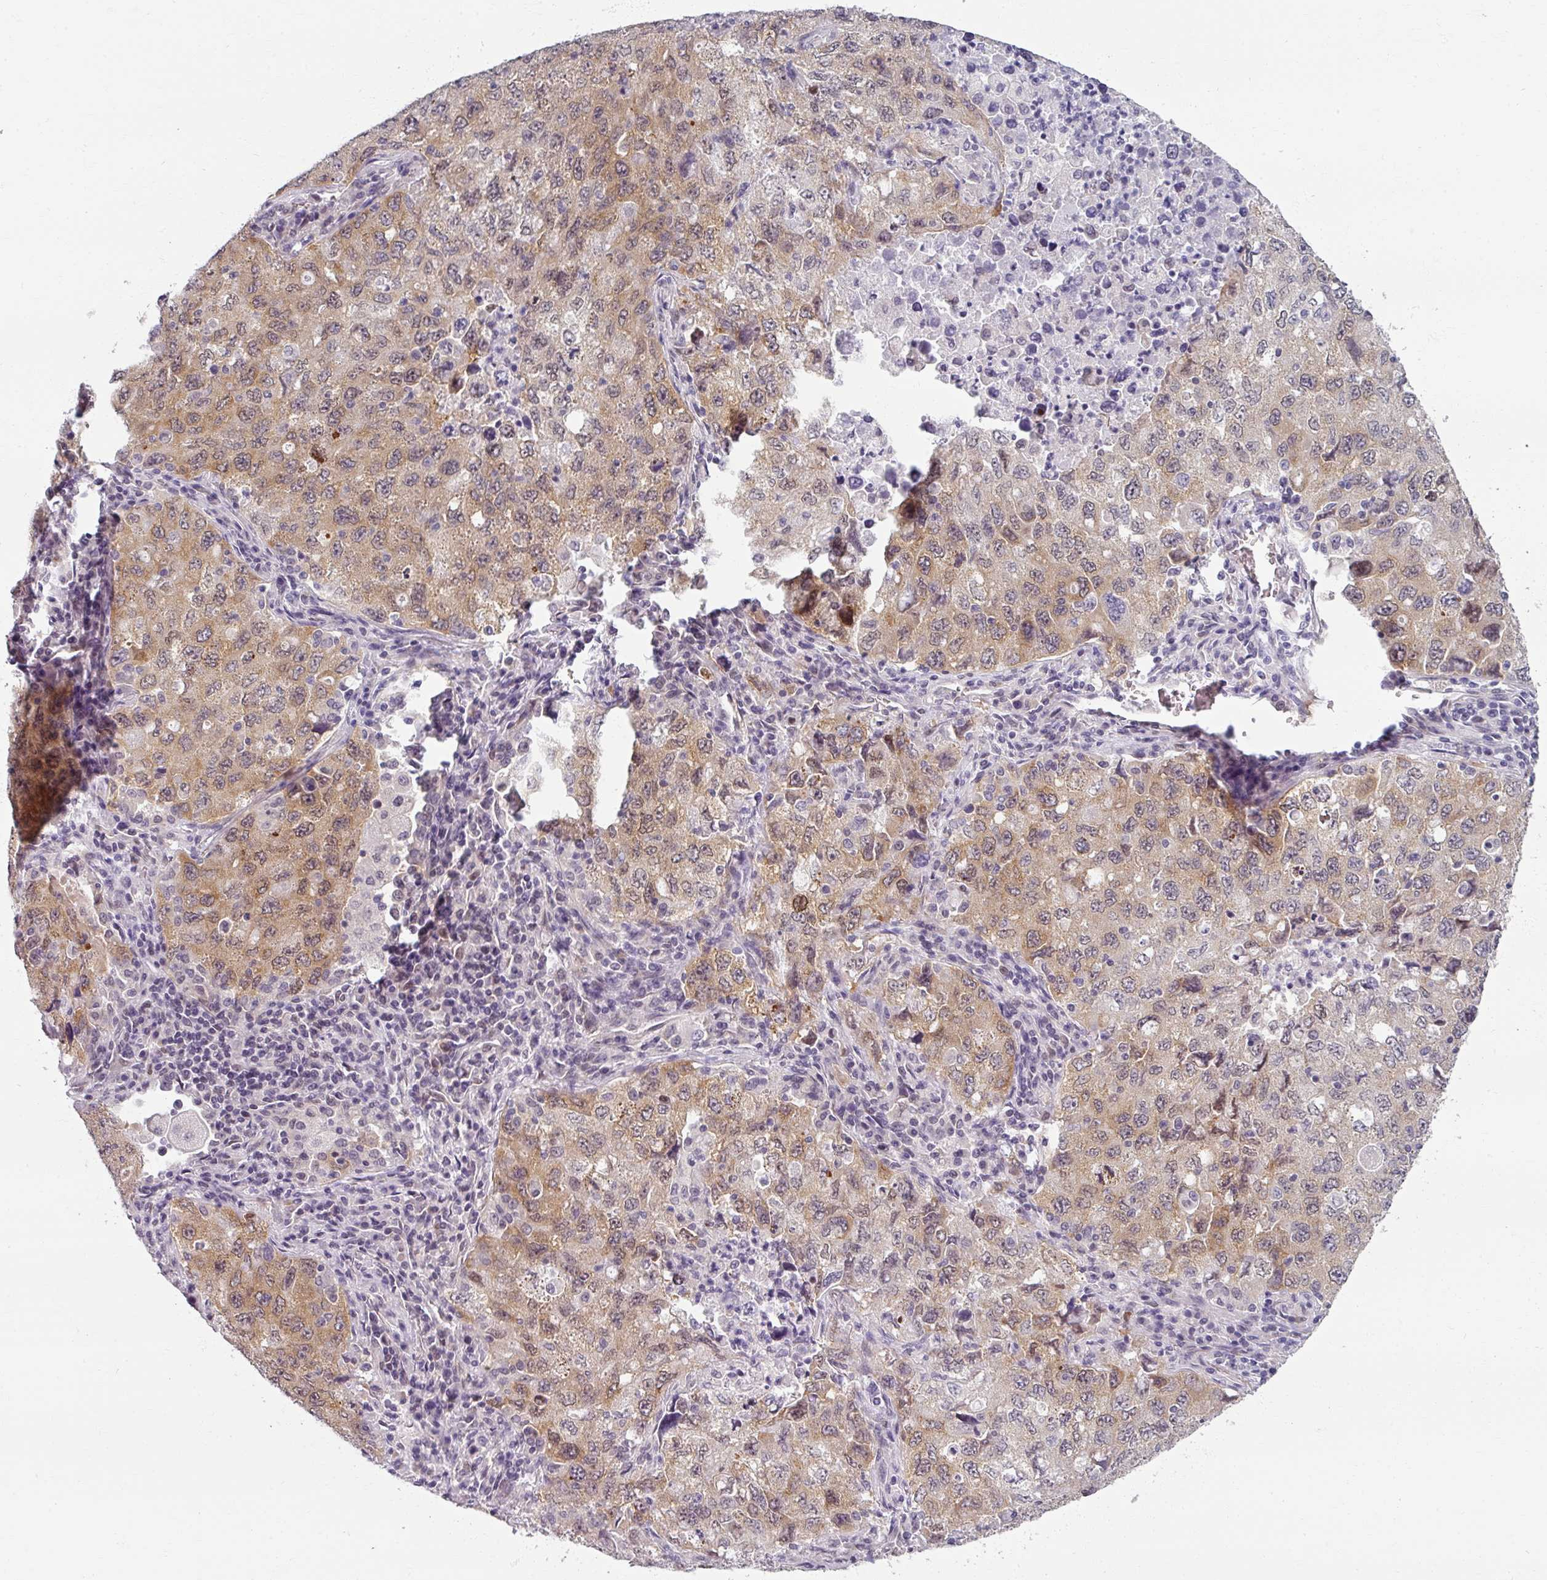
{"staining": {"intensity": "moderate", "quantity": "25%-75%", "location": "cytoplasmic/membranous,nuclear"}, "tissue": "lung cancer", "cell_type": "Tumor cells", "image_type": "cancer", "snomed": [{"axis": "morphology", "description": "Adenocarcinoma, NOS"}, {"axis": "topography", "description": "Lung"}], "caption": "Lung adenocarcinoma stained with DAB (3,3'-diaminobenzidine) IHC exhibits medium levels of moderate cytoplasmic/membranous and nuclear staining in approximately 25%-75% of tumor cells. Immunohistochemistry (ihc) stains the protein of interest in brown and the nuclei are stained blue.", "gene": "RIPOR3", "patient": {"sex": "female", "age": 57}}